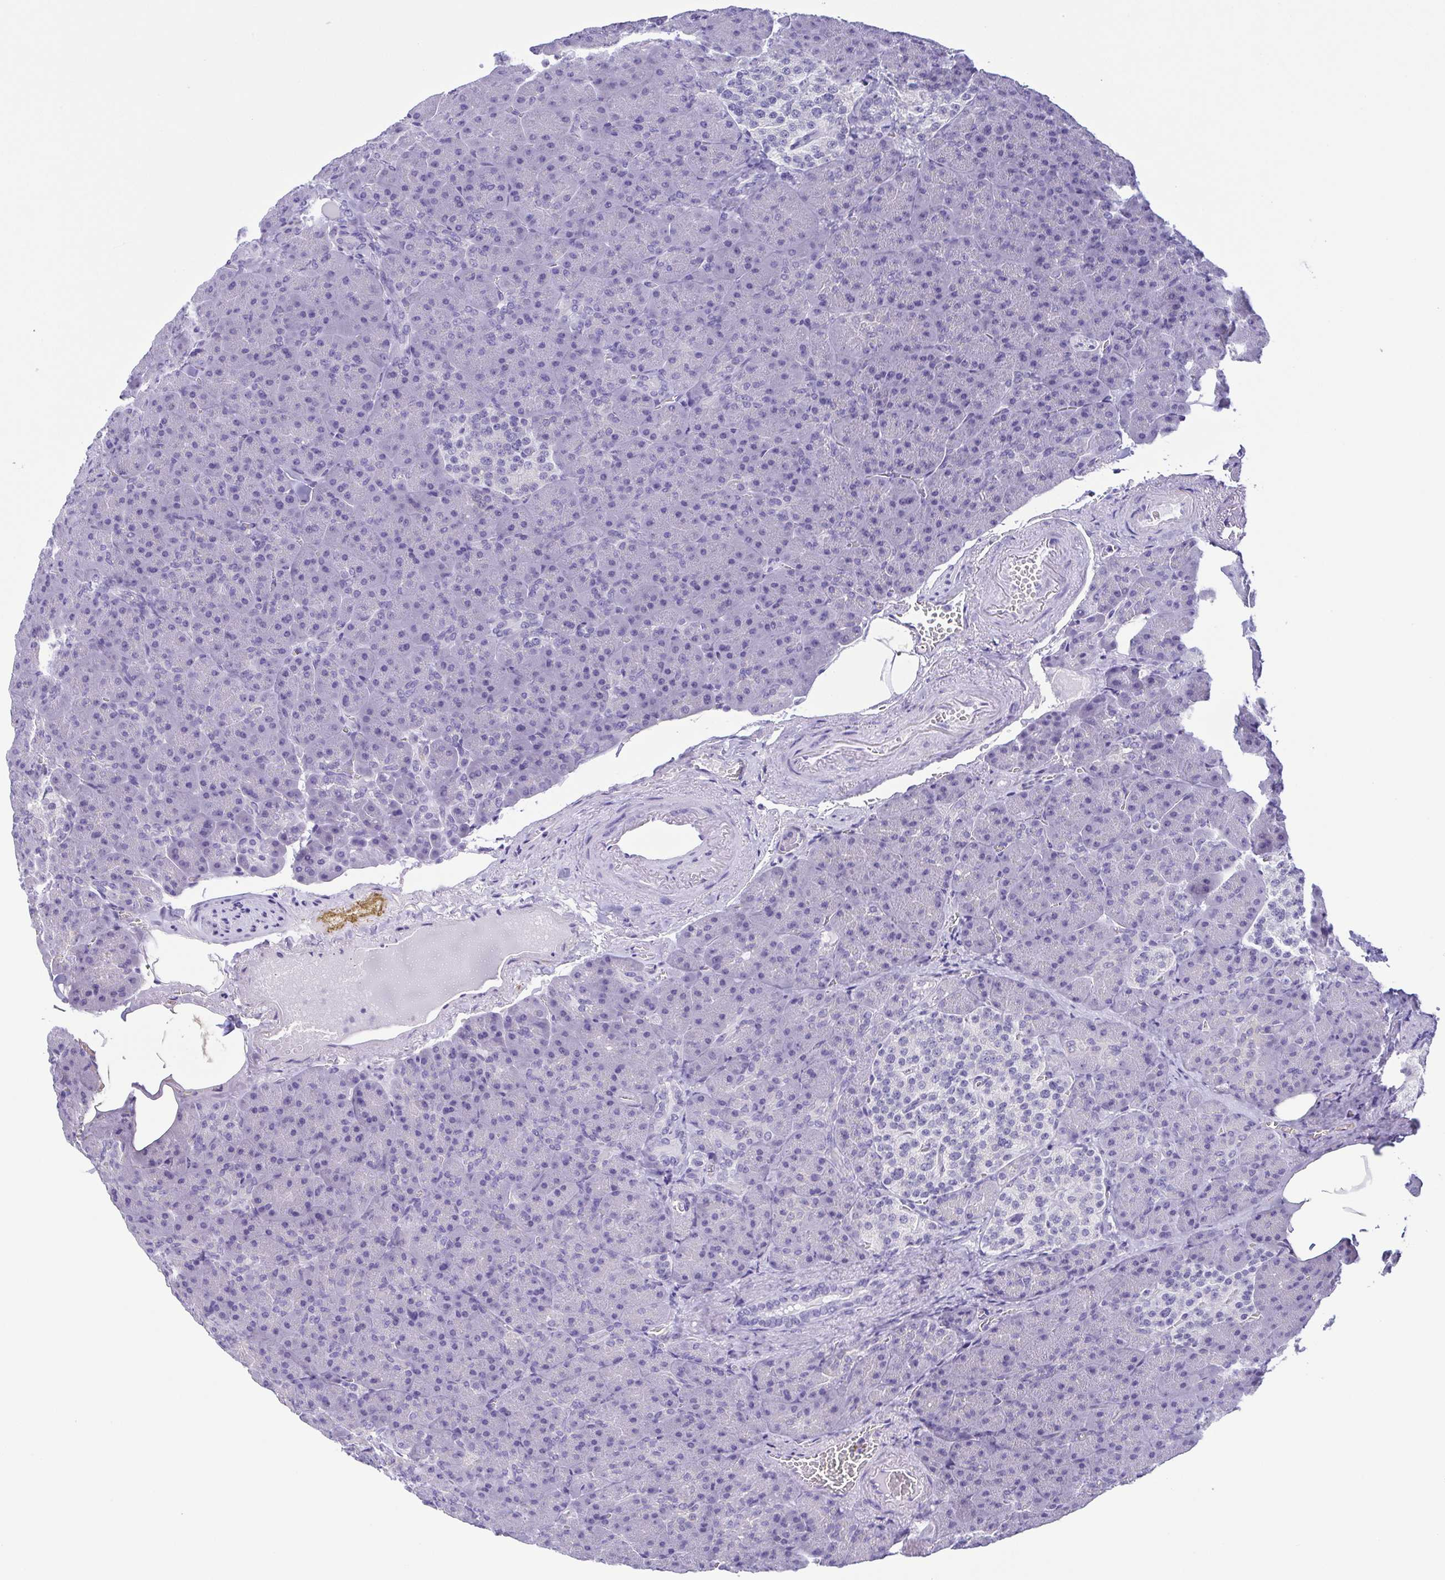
{"staining": {"intensity": "negative", "quantity": "none", "location": "none"}, "tissue": "pancreas", "cell_type": "Exocrine glandular cells", "image_type": "normal", "snomed": [{"axis": "morphology", "description": "Normal tissue, NOS"}, {"axis": "topography", "description": "Pancreas"}], "caption": "DAB (3,3'-diaminobenzidine) immunohistochemical staining of normal human pancreas reveals no significant staining in exocrine glandular cells.", "gene": "MYL7", "patient": {"sex": "female", "age": 74}}